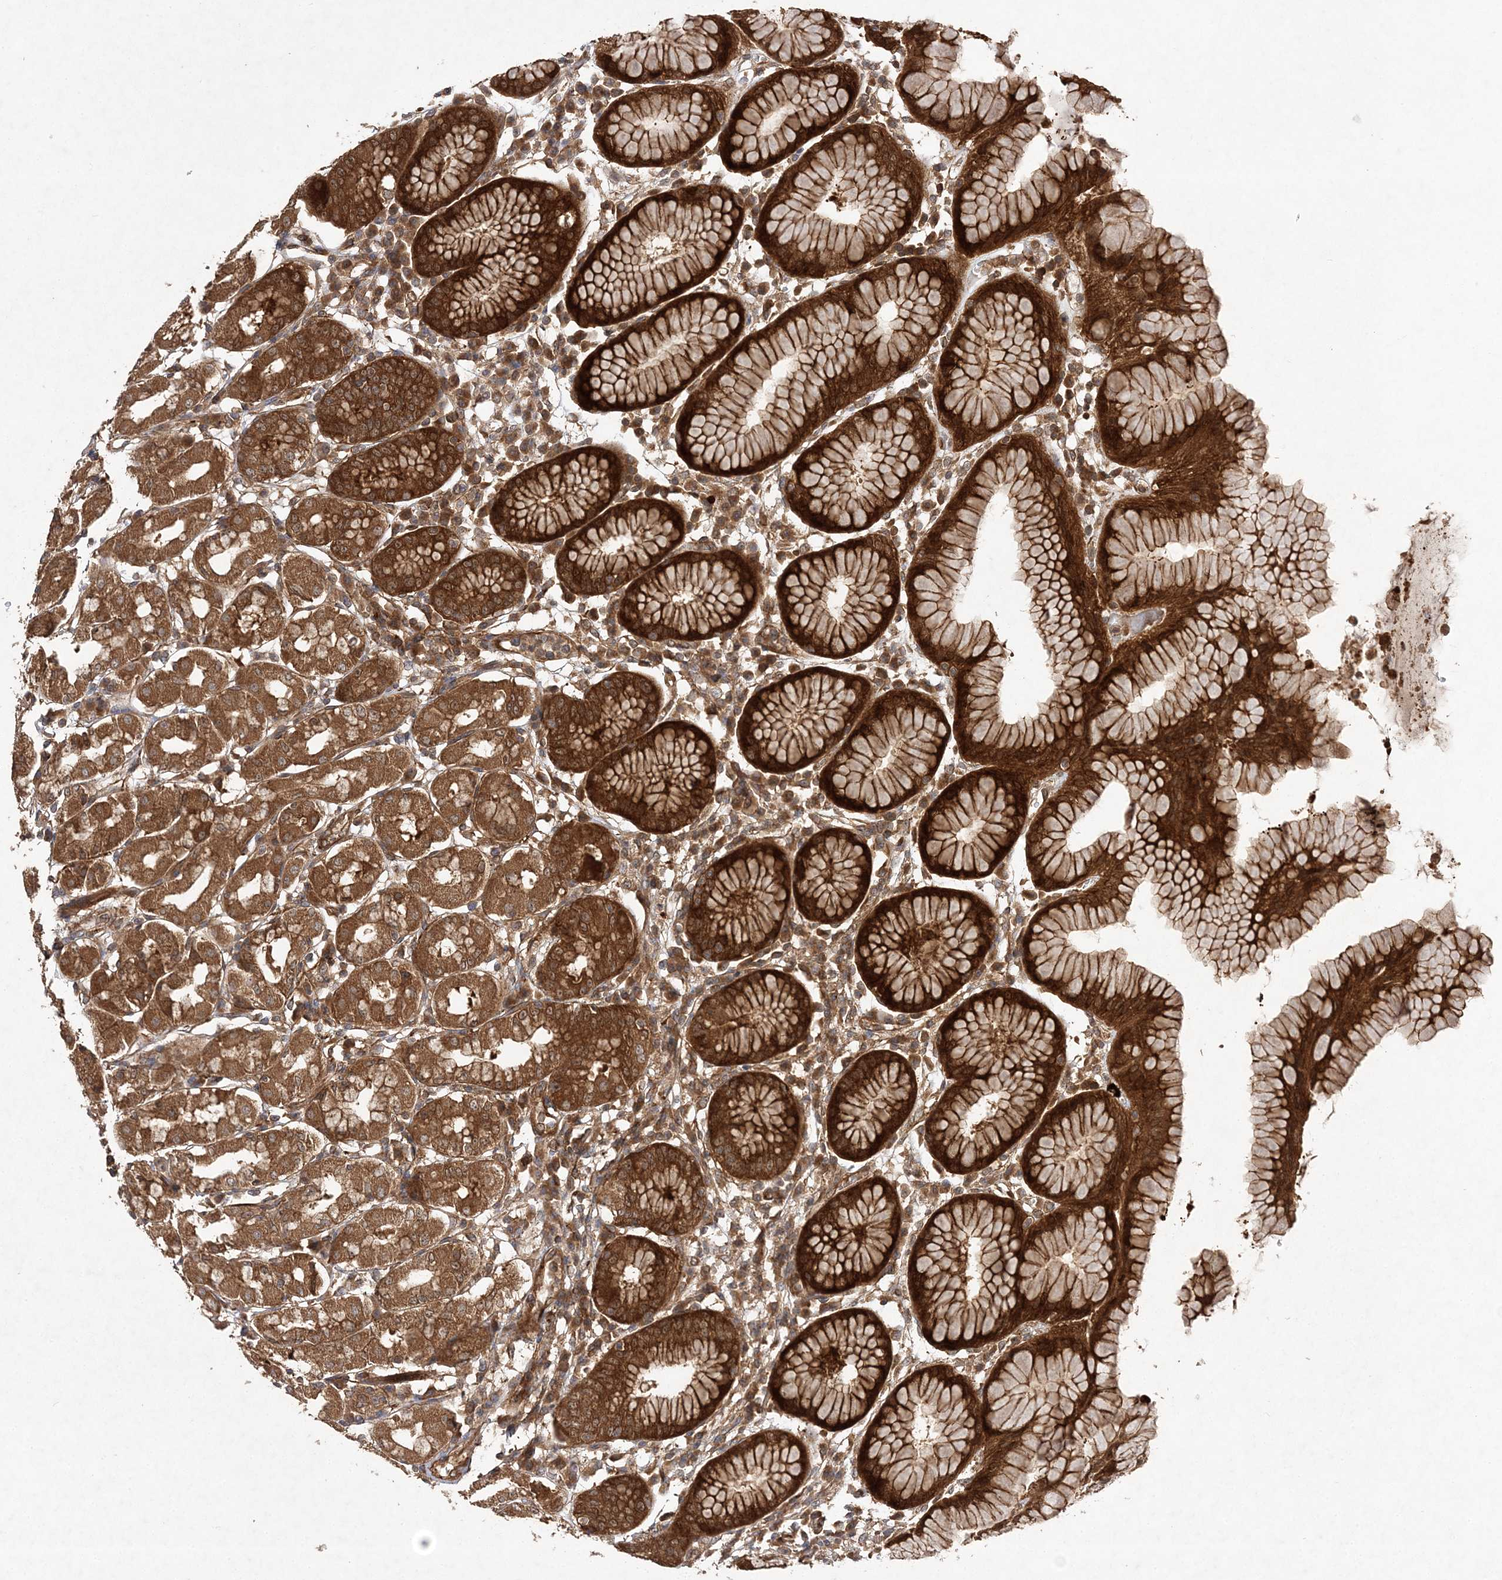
{"staining": {"intensity": "strong", "quantity": ">75%", "location": "cytoplasmic/membranous,nuclear"}, "tissue": "stomach", "cell_type": "Glandular cells", "image_type": "normal", "snomed": [{"axis": "morphology", "description": "Normal tissue, NOS"}, {"axis": "topography", "description": "Stomach"}, {"axis": "topography", "description": "Stomach, lower"}], "caption": "An image showing strong cytoplasmic/membranous,nuclear expression in about >75% of glandular cells in benign stomach, as visualized by brown immunohistochemical staining.", "gene": "TMEM9B", "patient": {"sex": "female", "age": 56}}